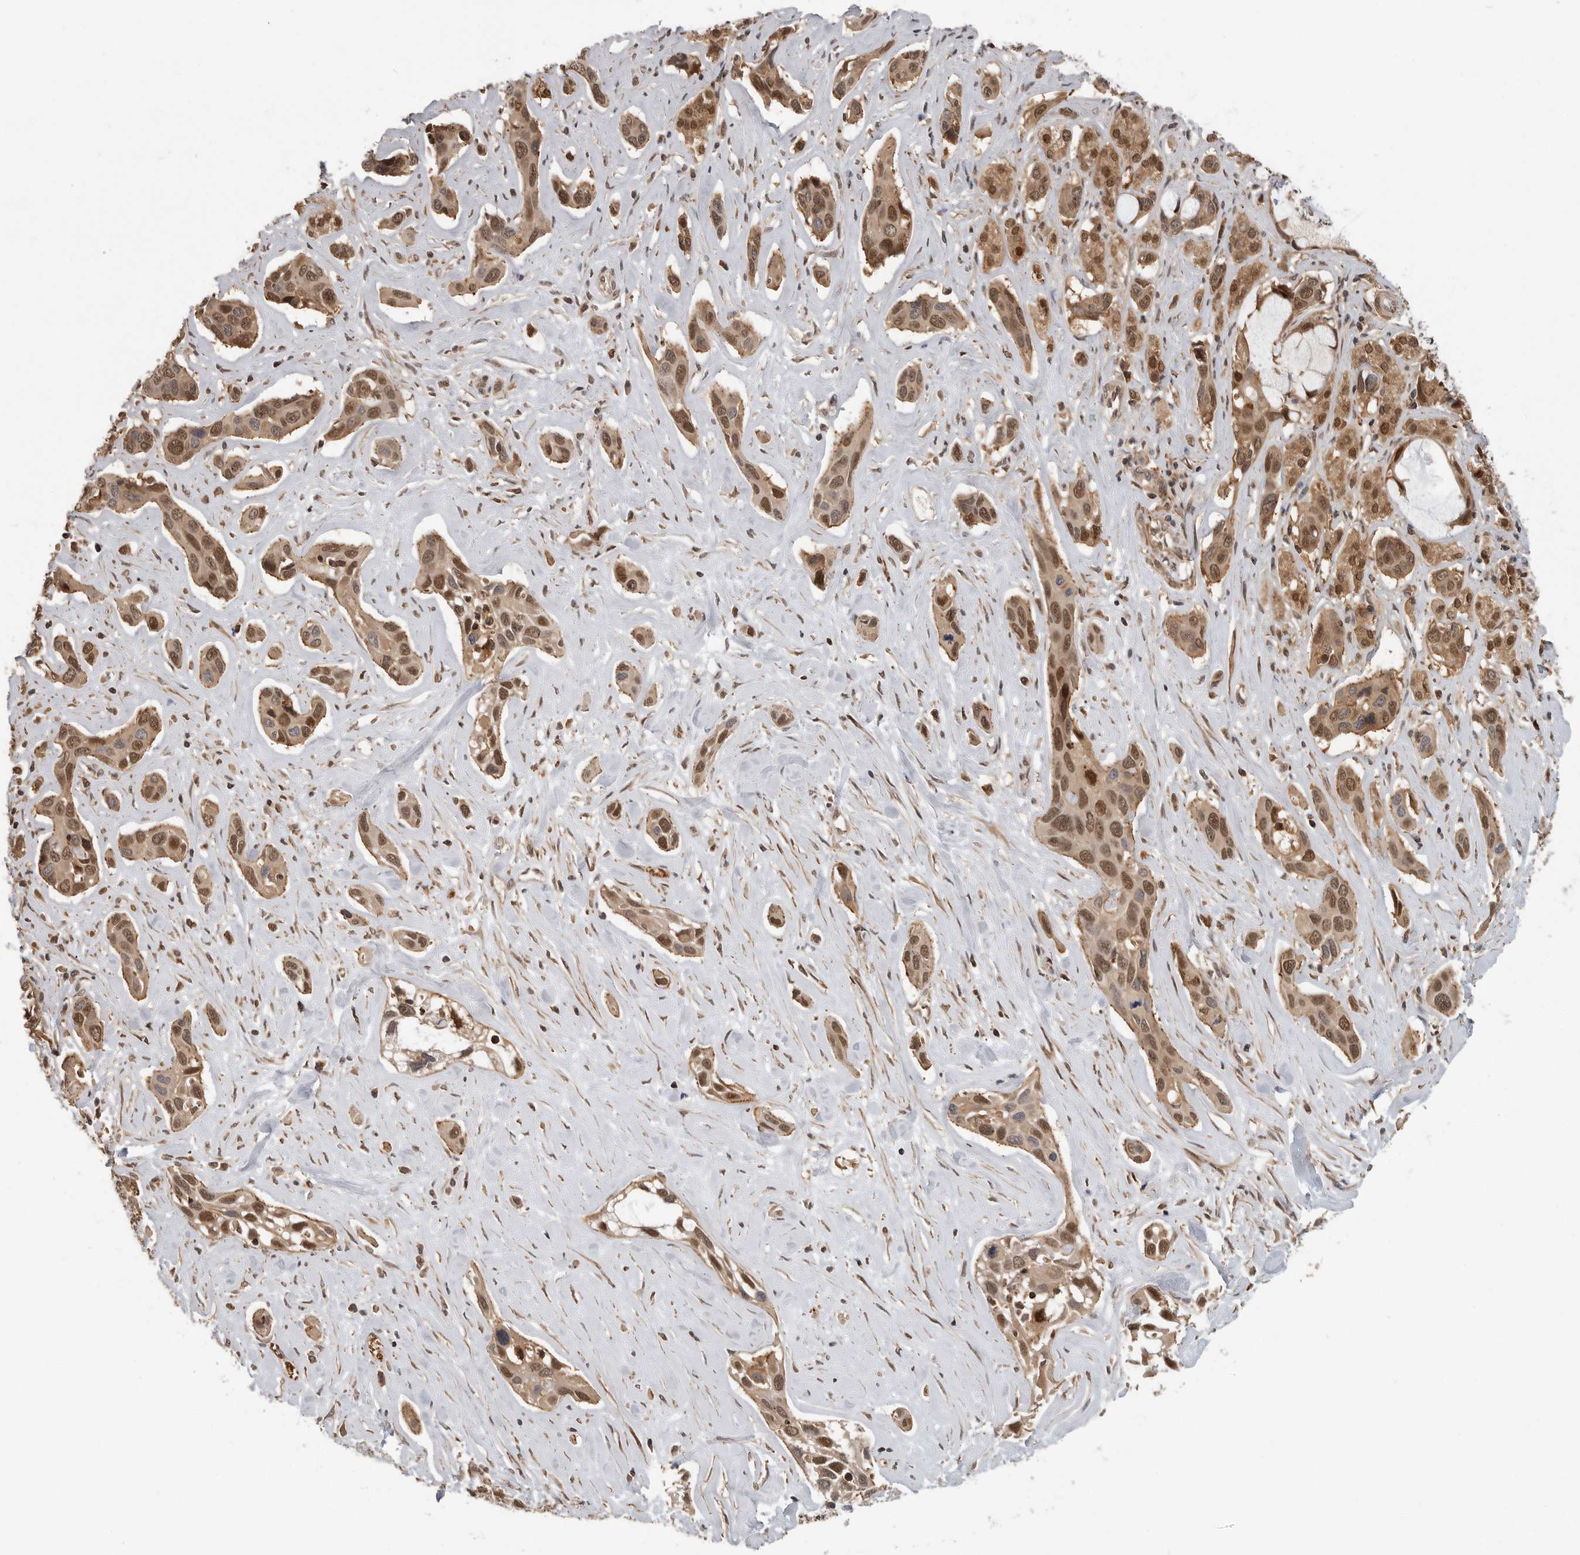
{"staining": {"intensity": "strong", "quantity": "25%-75%", "location": "cytoplasmic/membranous,nuclear"}, "tissue": "pancreatic cancer", "cell_type": "Tumor cells", "image_type": "cancer", "snomed": [{"axis": "morphology", "description": "Adenocarcinoma, NOS"}, {"axis": "topography", "description": "Pancreas"}], "caption": "A high-resolution image shows IHC staining of pancreatic cancer (adenocarcinoma), which displays strong cytoplasmic/membranous and nuclear expression in approximately 25%-75% of tumor cells.", "gene": "ERN1", "patient": {"sex": "female", "age": 60}}